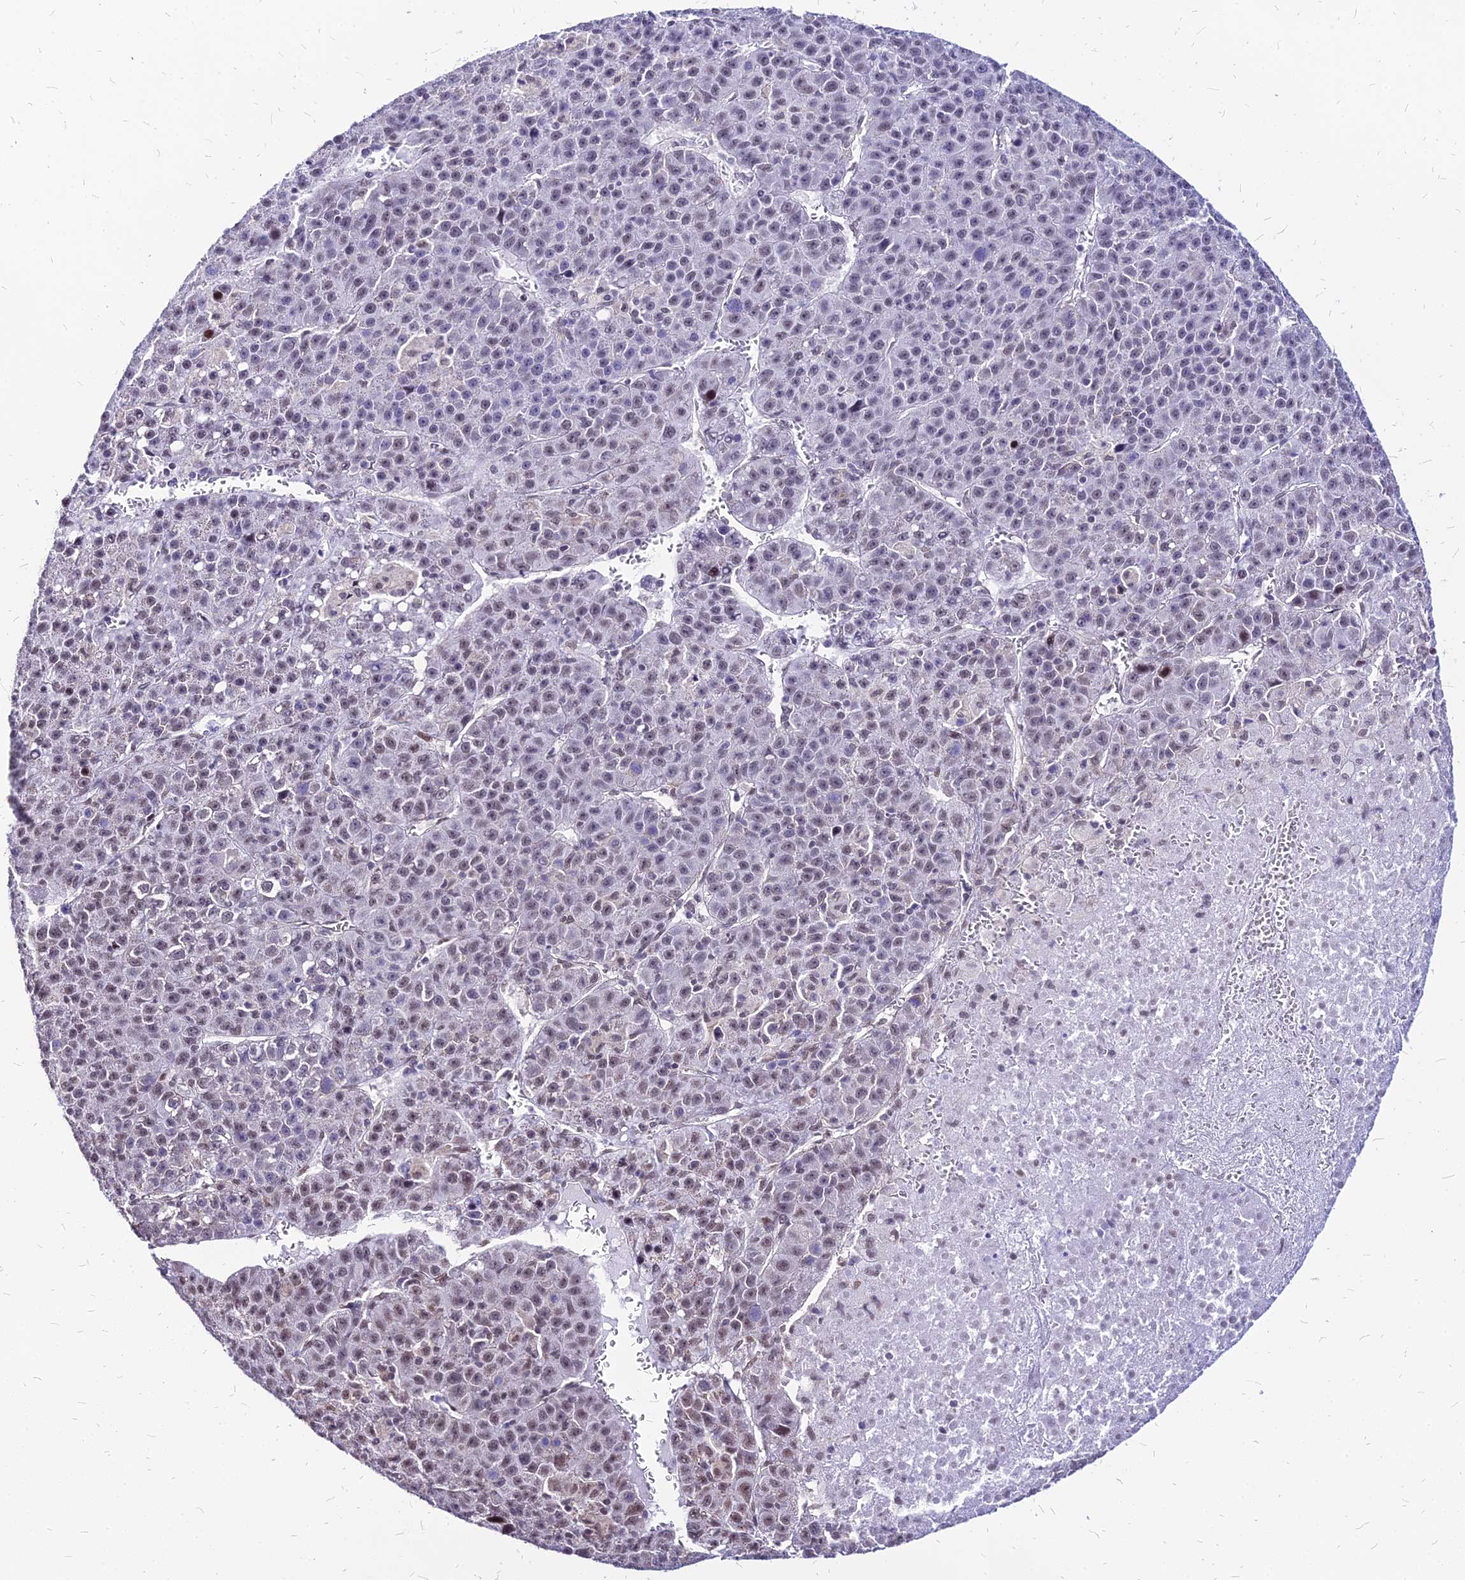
{"staining": {"intensity": "moderate", "quantity": "<25%", "location": "nuclear"}, "tissue": "liver cancer", "cell_type": "Tumor cells", "image_type": "cancer", "snomed": [{"axis": "morphology", "description": "Carcinoma, Hepatocellular, NOS"}, {"axis": "topography", "description": "Liver"}], "caption": "There is low levels of moderate nuclear staining in tumor cells of liver hepatocellular carcinoma, as demonstrated by immunohistochemical staining (brown color).", "gene": "FDX2", "patient": {"sex": "female", "age": 53}}